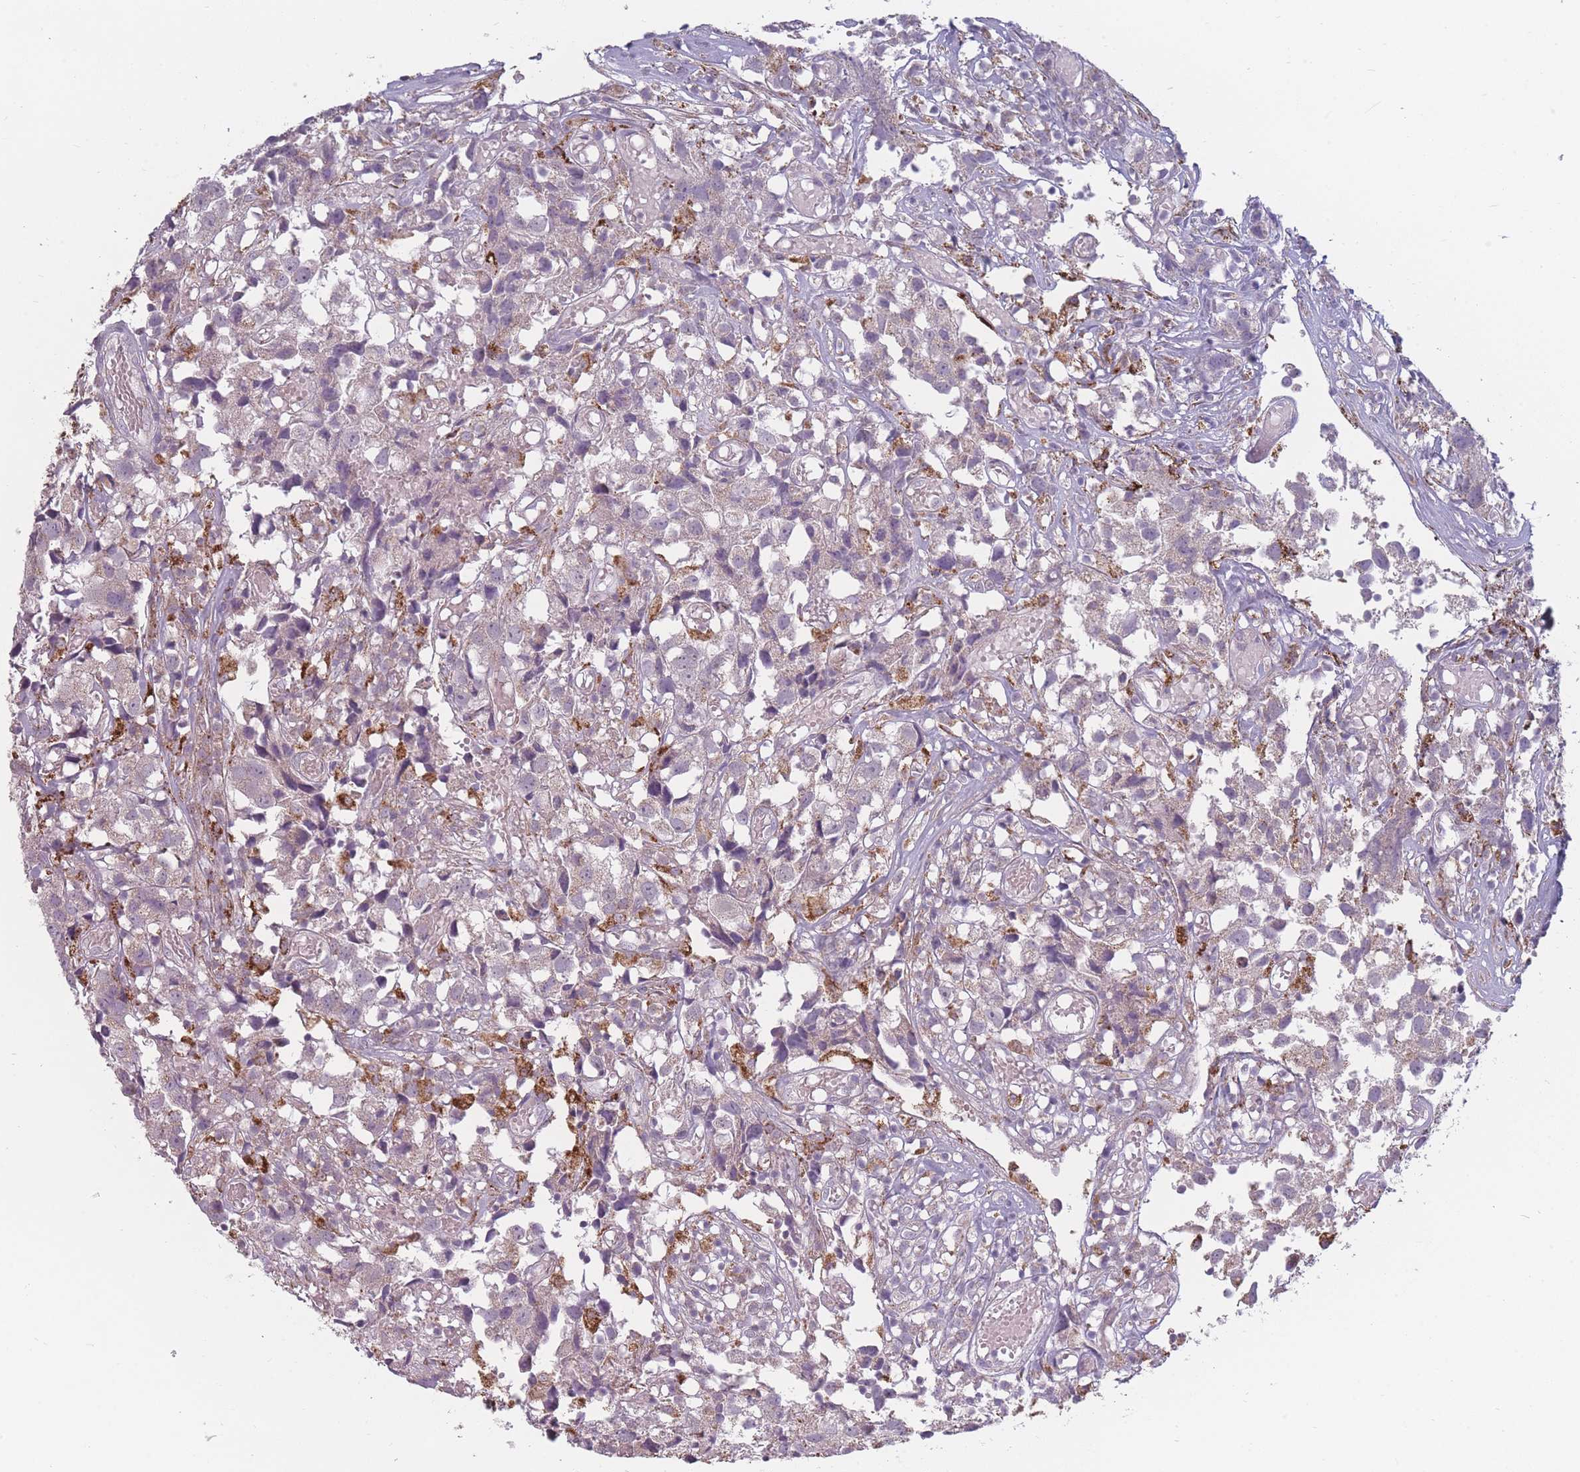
{"staining": {"intensity": "negative", "quantity": "none", "location": "none"}, "tissue": "urothelial cancer", "cell_type": "Tumor cells", "image_type": "cancer", "snomed": [{"axis": "morphology", "description": "Urothelial carcinoma, High grade"}, {"axis": "topography", "description": "Urinary bladder"}], "caption": "Urothelial carcinoma (high-grade) stained for a protein using immunohistochemistry (IHC) displays no staining tumor cells.", "gene": "PEX11B", "patient": {"sex": "female", "age": 75}}